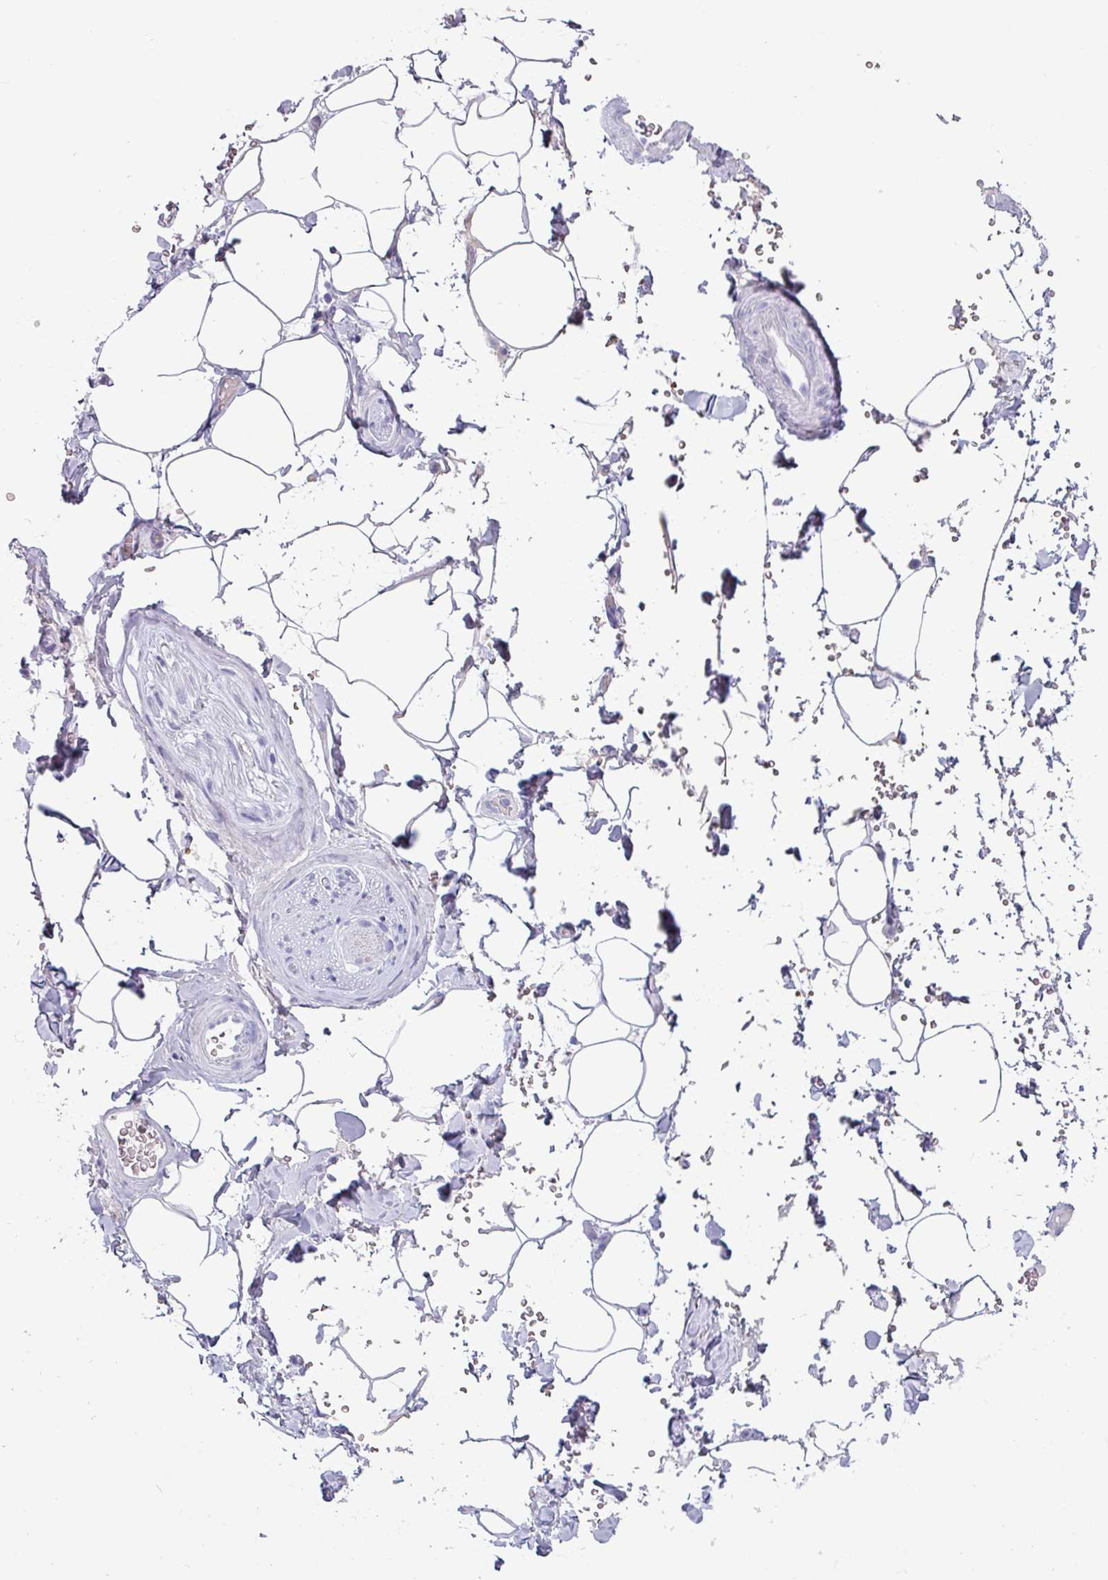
{"staining": {"intensity": "negative", "quantity": "none", "location": "none"}, "tissue": "adipose tissue", "cell_type": "Adipocytes", "image_type": "normal", "snomed": [{"axis": "morphology", "description": "Normal tissue, NOS"}, {"axis": "topography", "description": "Rectum"}, {"axis": "topography", "description": "Peripheral nerve tissue"}], "caption": "Immunohistochemistry of benign human adipose tissue demonstrates no staining in adipocytes. (Stains: DAB (3,3'-diaminobenzidine) IHC with hematoxylin counter stain, Microscopy: brightfield microscopy at high magnification).", "gene": "CRYBB2", "patient": {"sex": "female", "age": 69}}